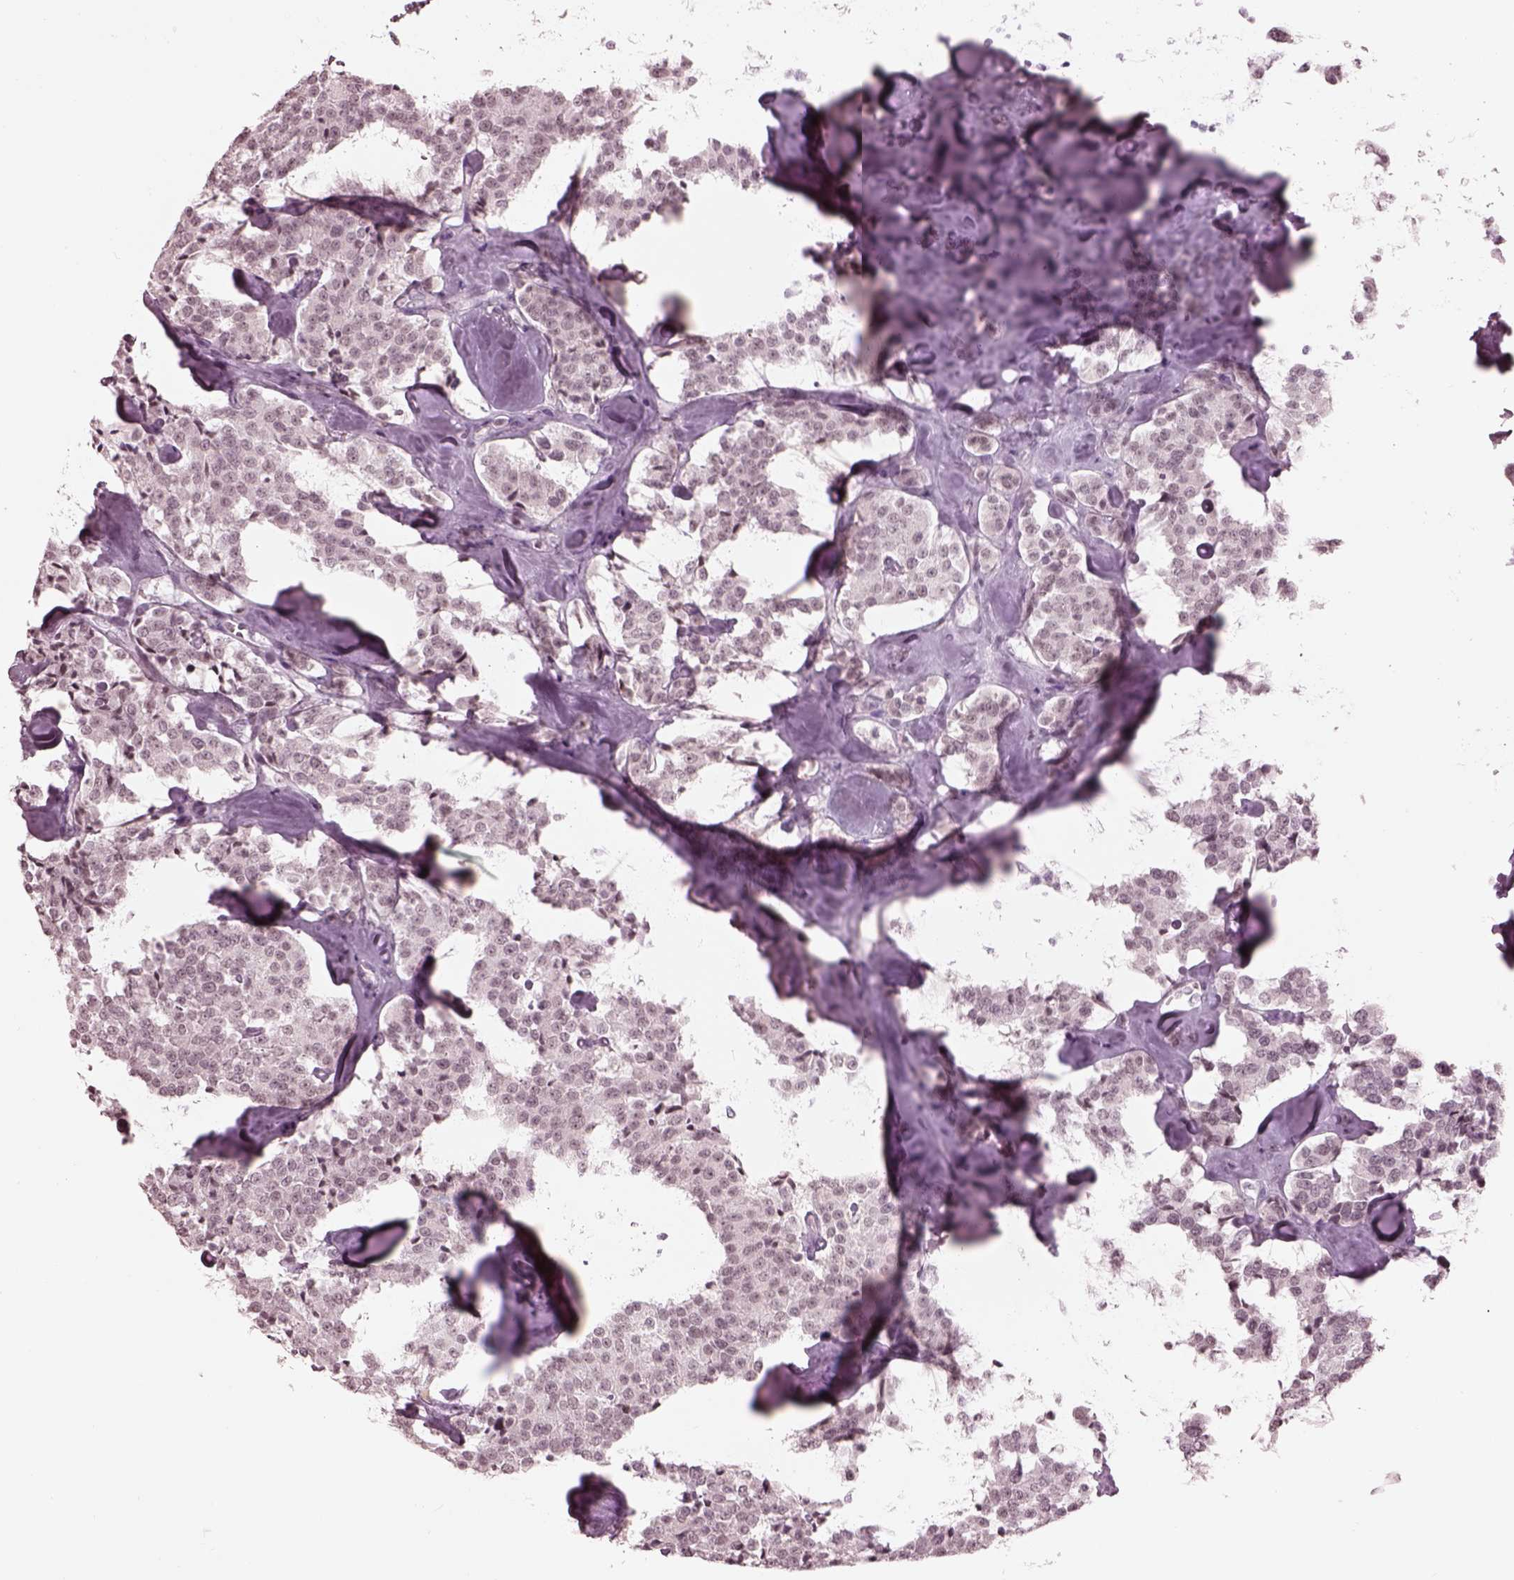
{"staining": {"intensity": "negative", "quantity": "none", "location": "none"}, "tissue": "carcinoid", "cell_type": "Tumor cells", "image_type": "cancer", "snomed": [{"axis": "morphology", "description": "Carcinoid, malignant, NOS"}, {"axis": "topography", "description": "Pancreas"}], "caption": "A photomicrograph of human malignant carcinoid is negative for staining in tumor cells.", "gene": "GARIN4", "patient": {"sex": "male", "age": 41}}